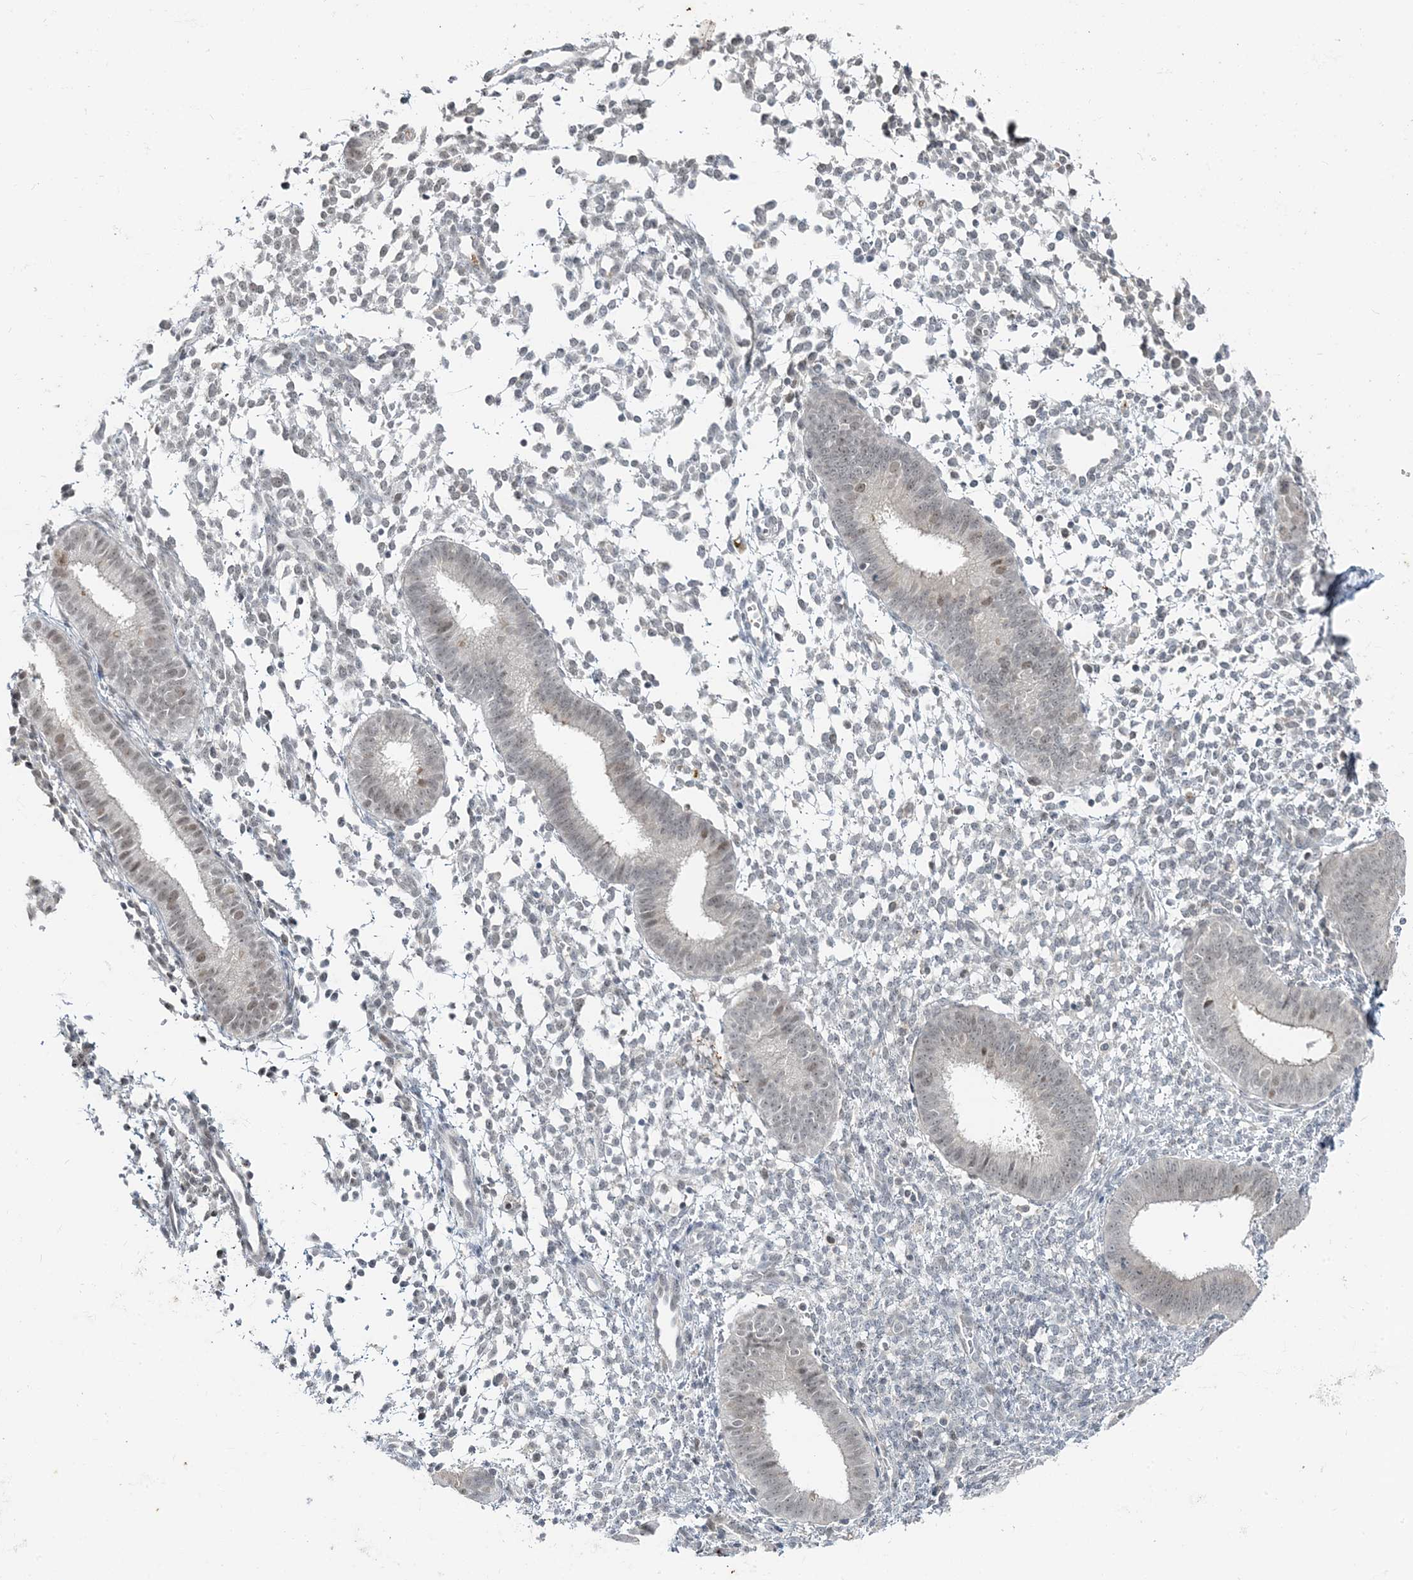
{"staining": {"intensity": "negative", "quantity": "none", "location": "none"}, "tissue": "endometrium", "cell_type": "Cells in endometrial stroma", "image_type": "normal", "snomed": [{"axis": "morphology", "description": "Normal tissue, NOS"}, {"axis": "topography", "description": "Uterus"}, {"axis": "topography", "description": "Endometrium"}], "caption": "This micrograph is of benign endometrium stained with immunohistochemistry (IHC) to label a protein in brown with the nuclei are counter-stained blue. There is no positivity in cells in endometrial stroma. (DAB immunohistochemistry (IHC) visualized using brightfield microscopy, high magnification).", "gene": "LEXM", "patient": {"sex": "female", "age": 48}}